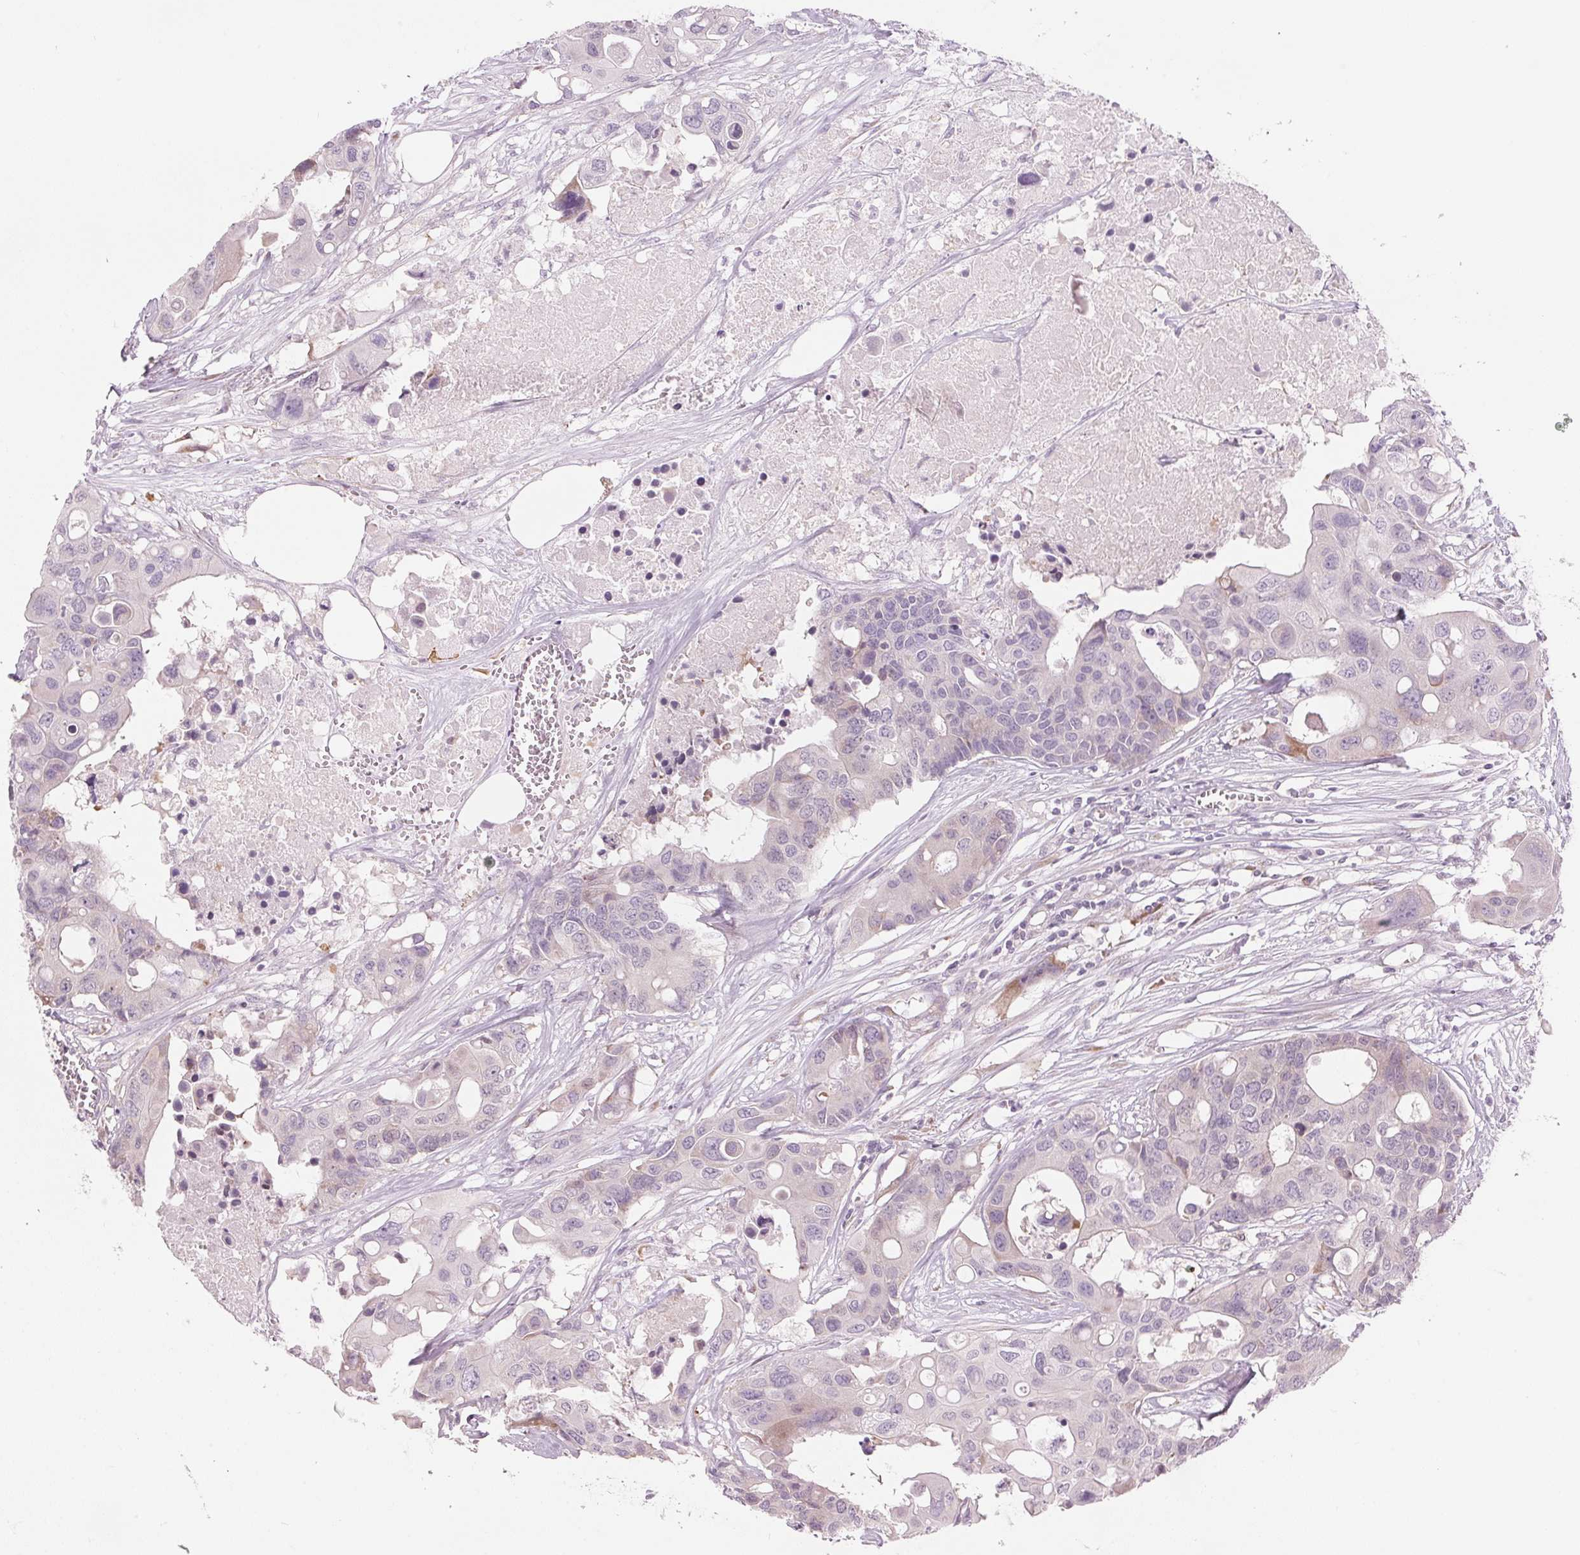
{"staining": {"intensity": "negative", "quantity": "none", "location": "none"}, "tissue": "colorectal cancer", "cell_type": "Tumor cells", "image_type": "cancer", "snomed": [{"axis": "morphology", "description": "Adenocarcinoma, NOS"}, {"axis": "topography", "description": "Colon"}], "caption": "The histopathology image demonstrates no significant positivity in tumor cells of colorectal adenocarcinoma.", "gene": "GNMT", "patient": {"sex": "male", "age": 77}}